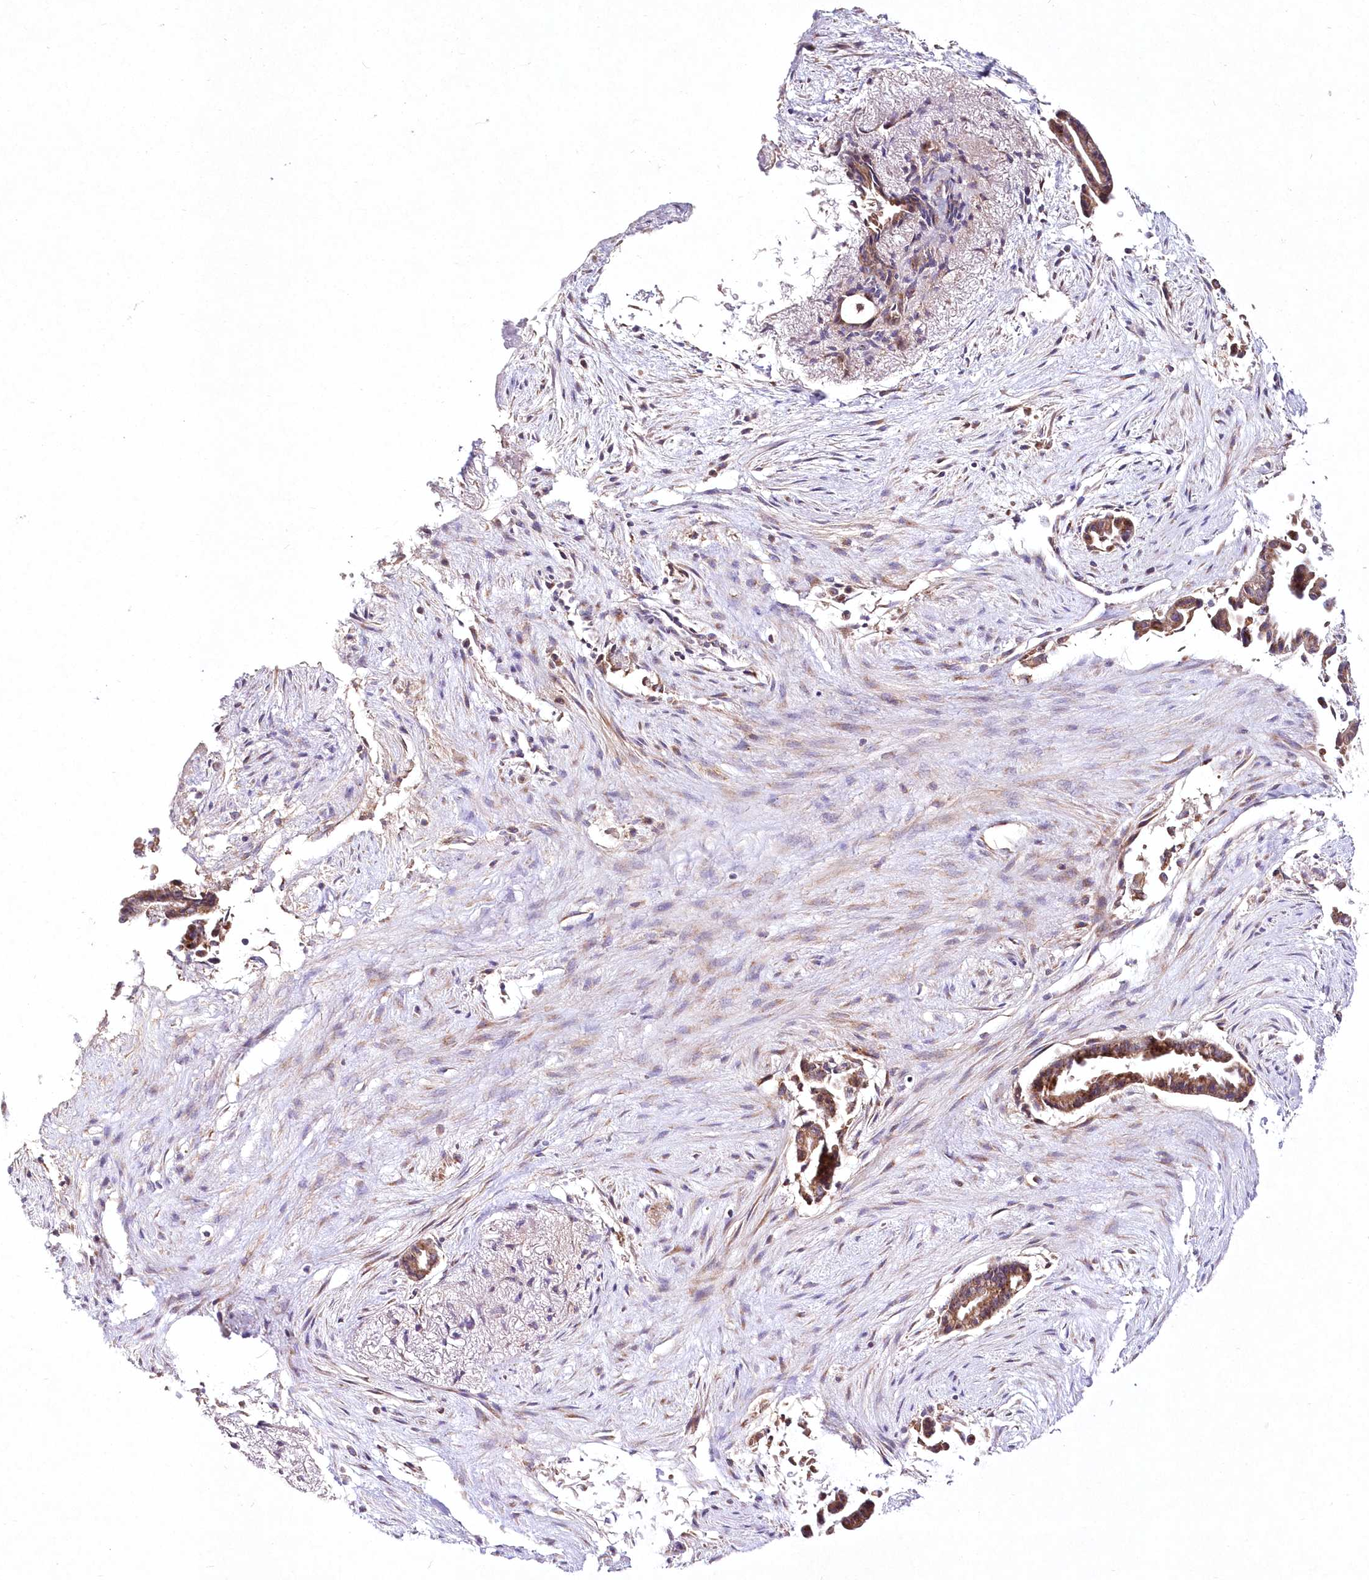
{"staining": {"intensity": "moderate", "quantity": ">75%", "location": "cytoplasmic/membranous"}, "tissue": "liver cancer", "cell_type": "Tumor cells", "image_type": "cancer", "snomed": [{"axis": "morphology", "description": "Cholangiocarcinoma"}, {"axis": "topography", "description": "Liver"}], "caption": "Human liver cholangiocarcinoma stained with a protein marker shows moderate staining in tumor cells.", "gene": "DNA2", "patient": {"sex": "female", "age": 55}}